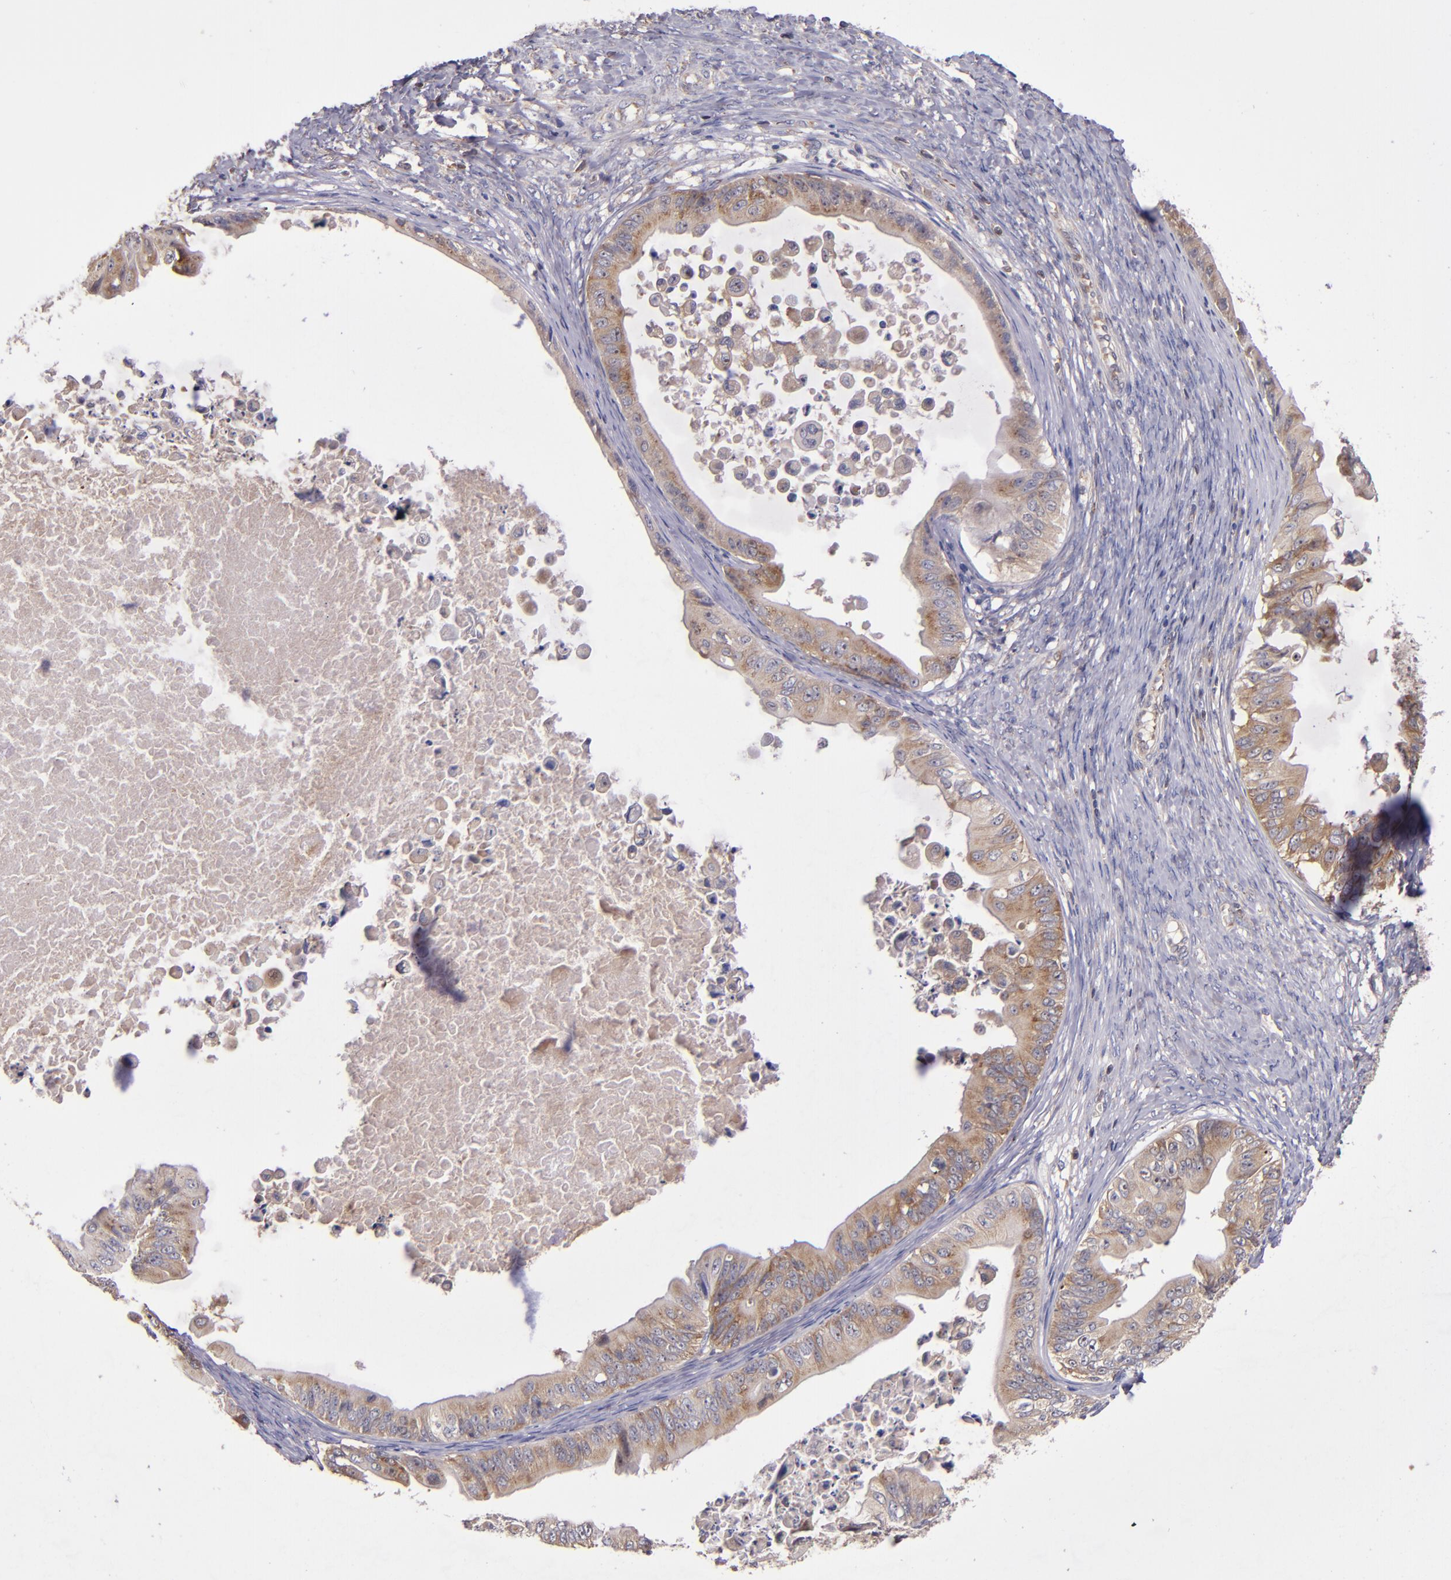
{"staining": {"intensity": "moderate", "quantity": ">75%", "location": "cytoplasmic/membranous"}, "tissue": "ovarian cancer", "cell_type": "Tumor cells", "image_type": "cancer", "snomed": [{"axis": "morphology", "description": "Cystadenocarcinoma, mucinous, NOS"}, {"axis": "topography", "description": "Ovary"}], "caption": "The micrograph demonstrates staining of ovarian cancer, revealing moderate cytoplasmic/membranous protein staining (brown color) within tumor cells. (DAB = brown stain, brightfield microscopy at high magnification).", "gene": "EIF4ENIF1", "patient": {"sex": "female", "age": 37}}